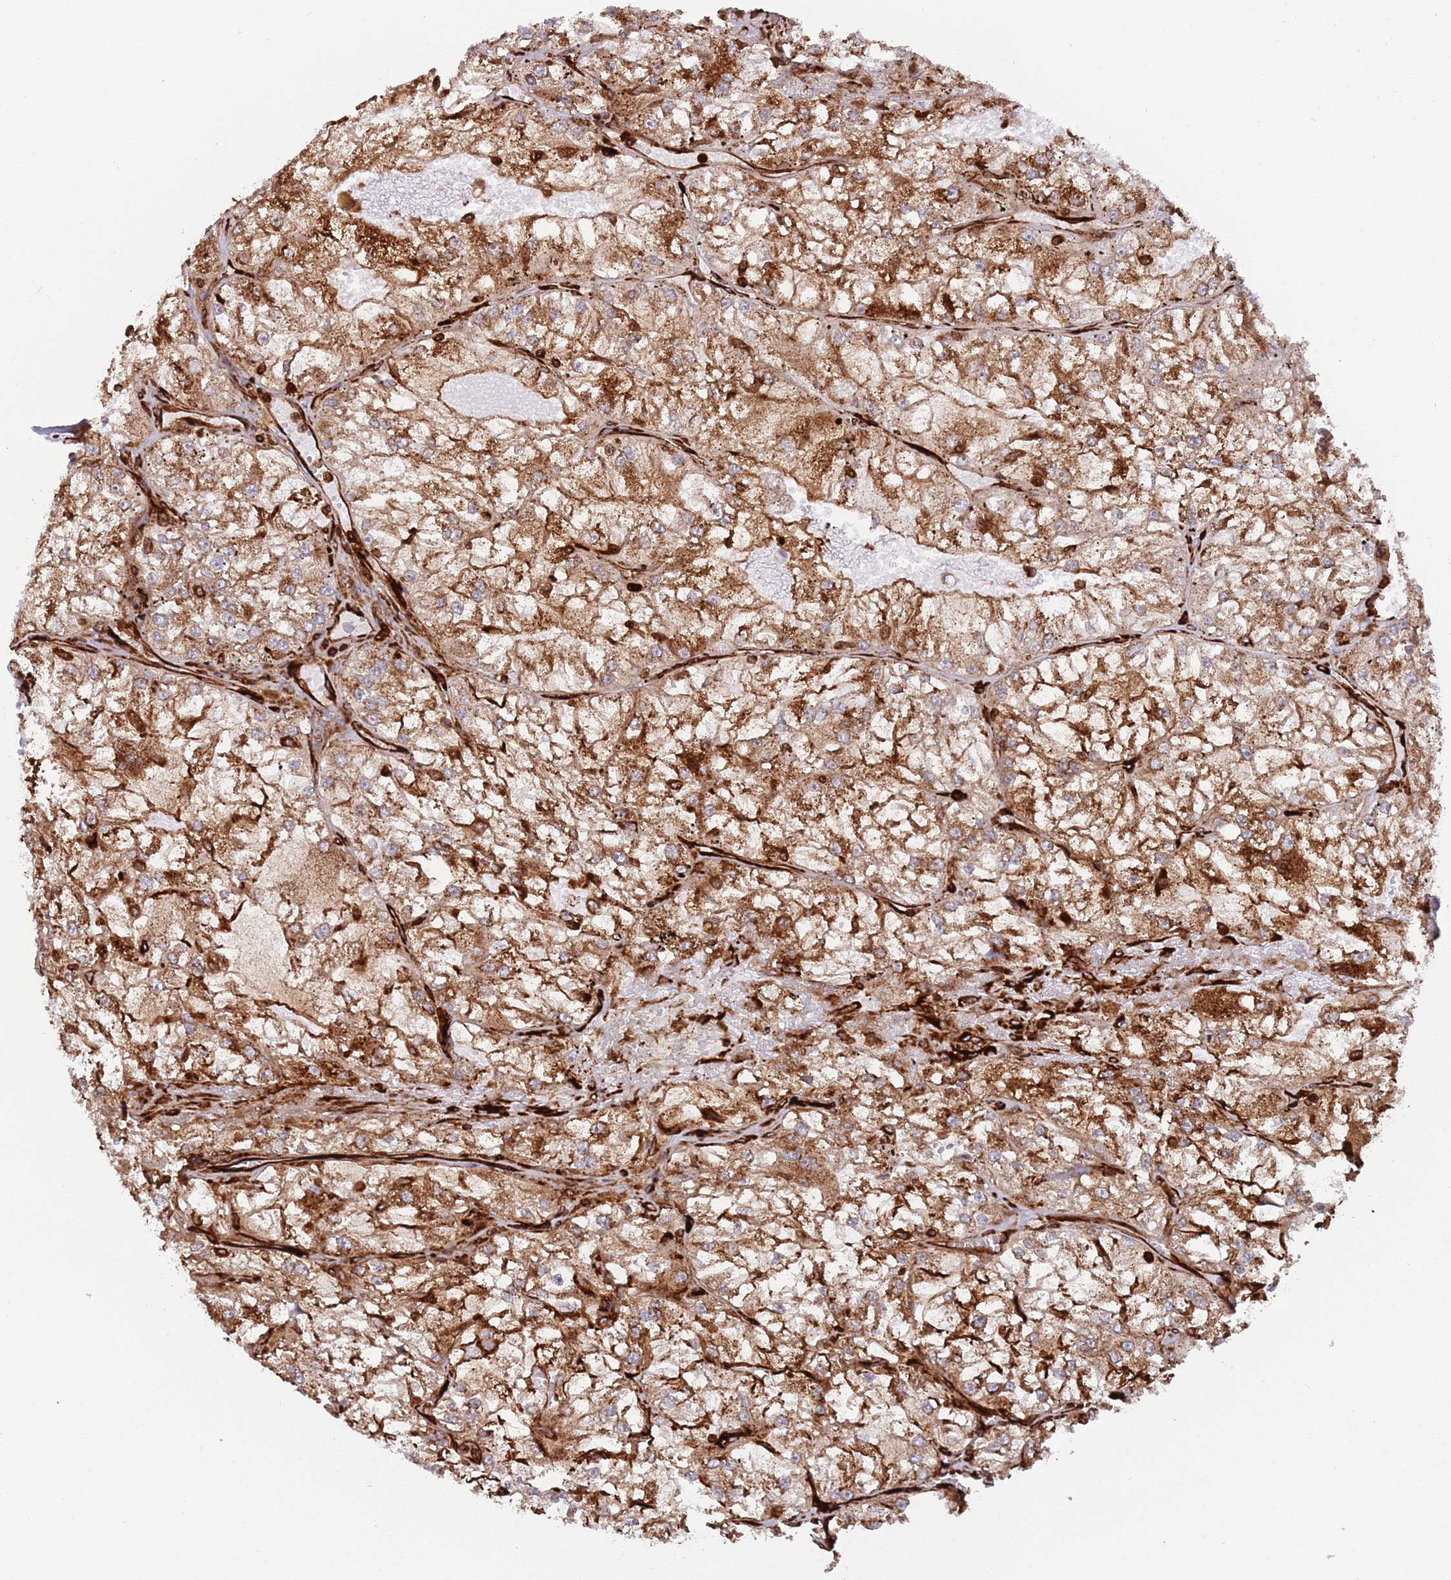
{"staining": {"intensity": "strong", "quantity": ">75%", "location": "cytoplasmic/membranous"}, "tissue": "renal cancer", "cell_type": "Tumor cells", "image_type": "cancer", "snomed": [{"axis": "morphology", "description": "Adenocarcinoma, NOS"}, {"axis": "topography", "description": "Kidney"}], "caption": "Protein expression by IHC reveals strong cytoplasmic/membranous positivity in about >75% of tumor cells in renal adenocarcinoma.", "gene": "KBTBD7", "patient": {"sex": "female", "age": 72}}